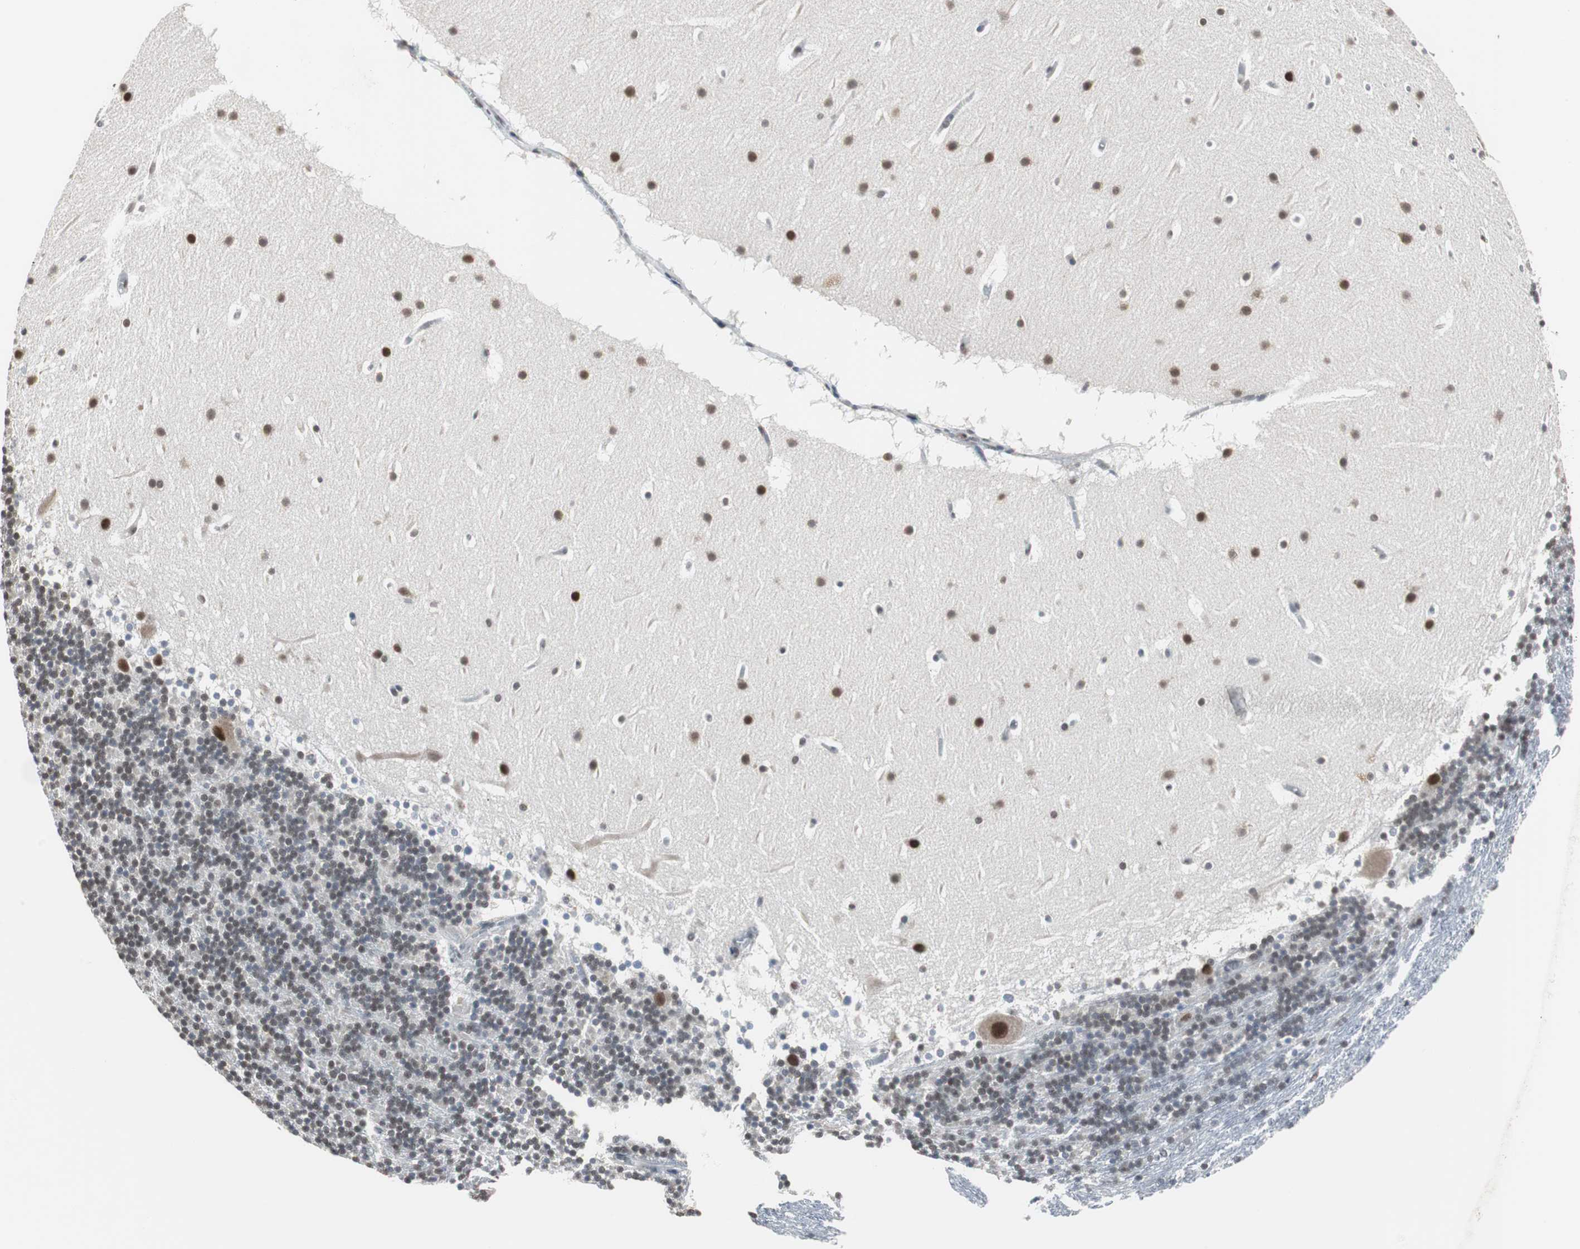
{"staining": {"intensity": "weak", "quantity": "25%-75%", "location": "nuclear"}, "tissue": "cerebellum", "cell_type": "Cells in granular layer", "image_type": "normal", "snomed": [{"axis": "morphology", "description": "Normal tissue, NOS"}, {"axis": "topography", "description": "Cerebellum"}], "caption": "Cells in granular layer reveal weak nuclear staining in about 25%-75% of cells in benign cerebellum. The protein is stained brown, and the nuclei are stained in blue (DAB IHC with brightfield microscopy, high magnification).", "gene": "TAF7", "patient": {"sex": "male", "age": 45}}